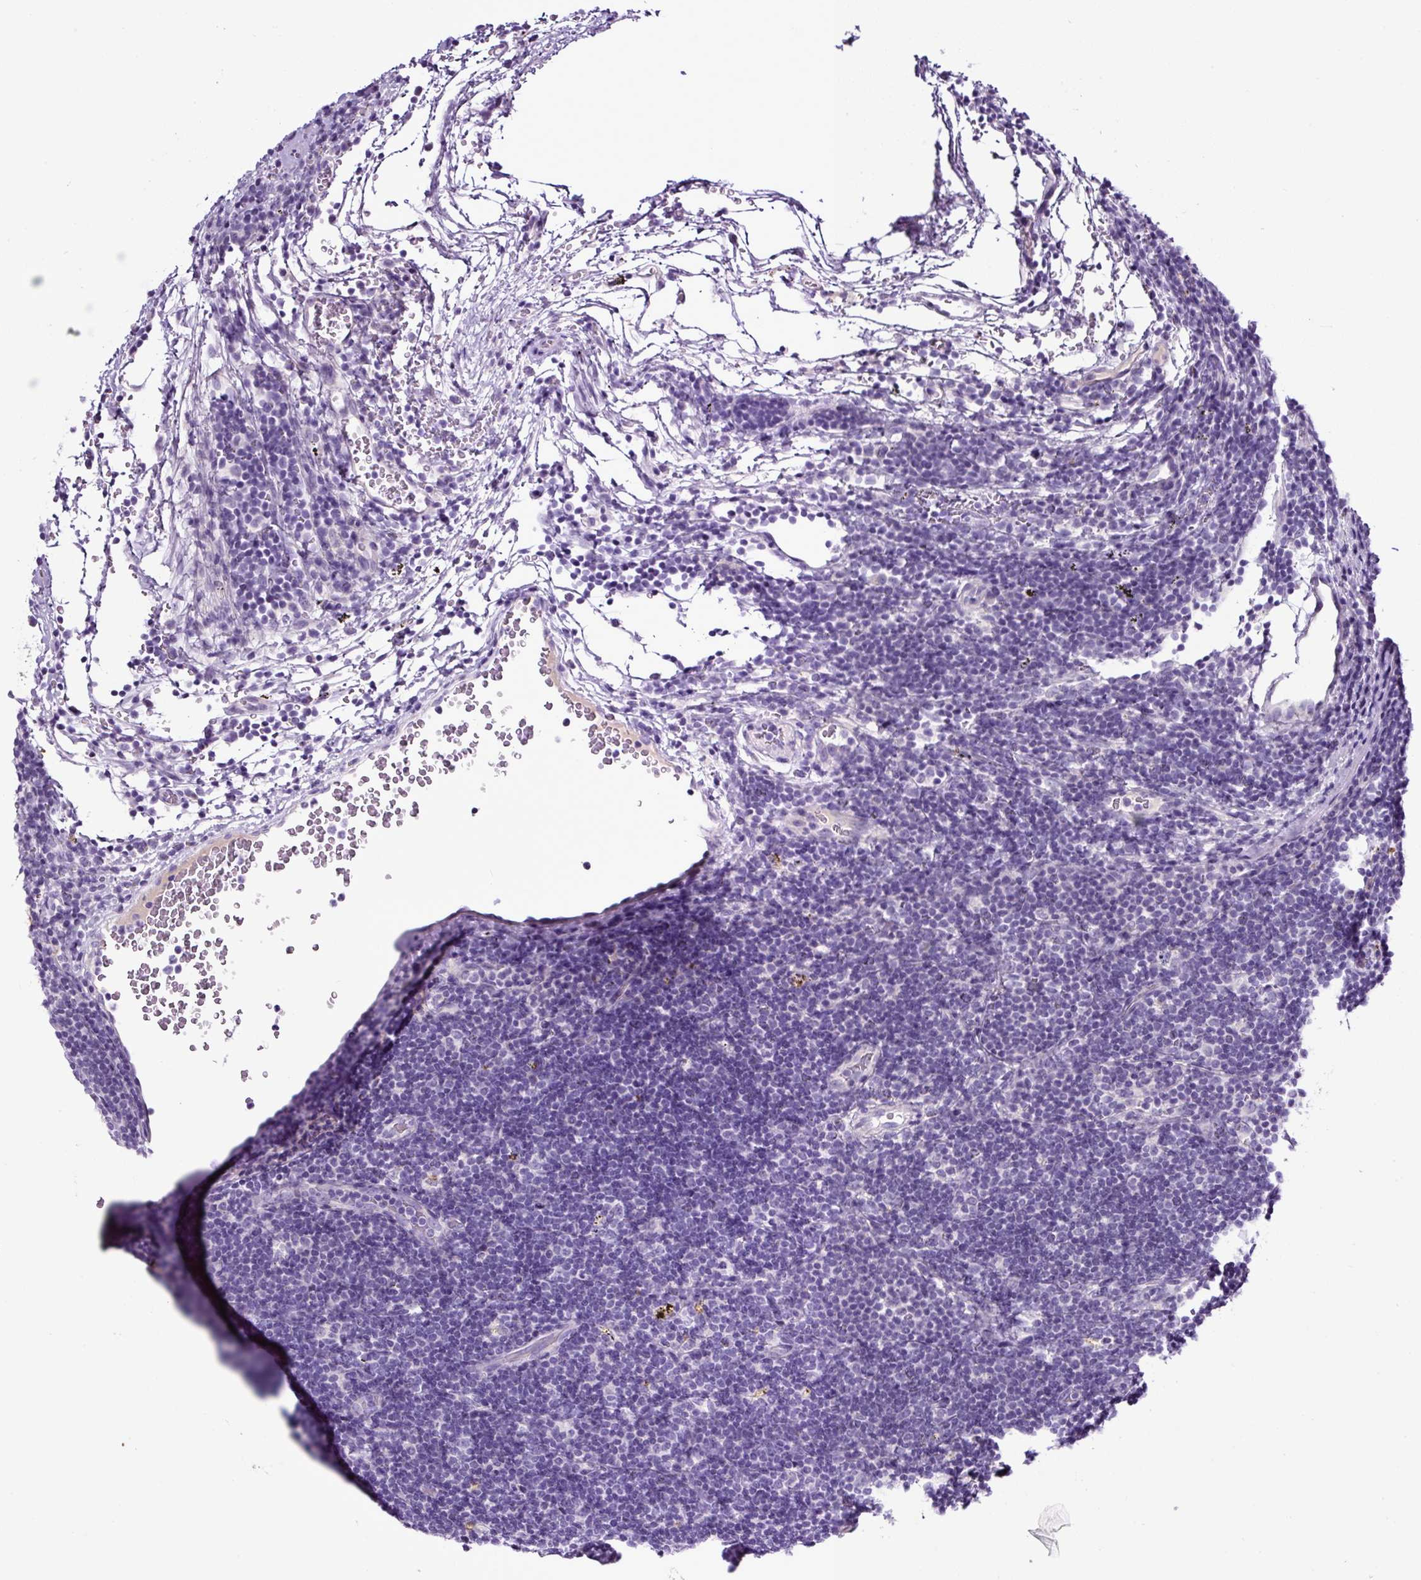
{"staining": {"intensity": "negative", "quantity": "none", "location": "none"}, "tissue": "lymphoma", "cell_type": "Tumor cells", "image_type": "cancer", "snomed": [{"axis": "morphology", "description": "Hodgkin's disease, NOS"}, {"axis": "topography", "description": "Lymph node"}], "caption": "IHC photomicrograph of neoplastic tissue: human Hodgkin's disease stained with DAB (3,3'-diaminobenzidine) displays no significant protein expression in tumor cells.", "gene": "SP8", "patient": {"sex": "female", "age": 57}}